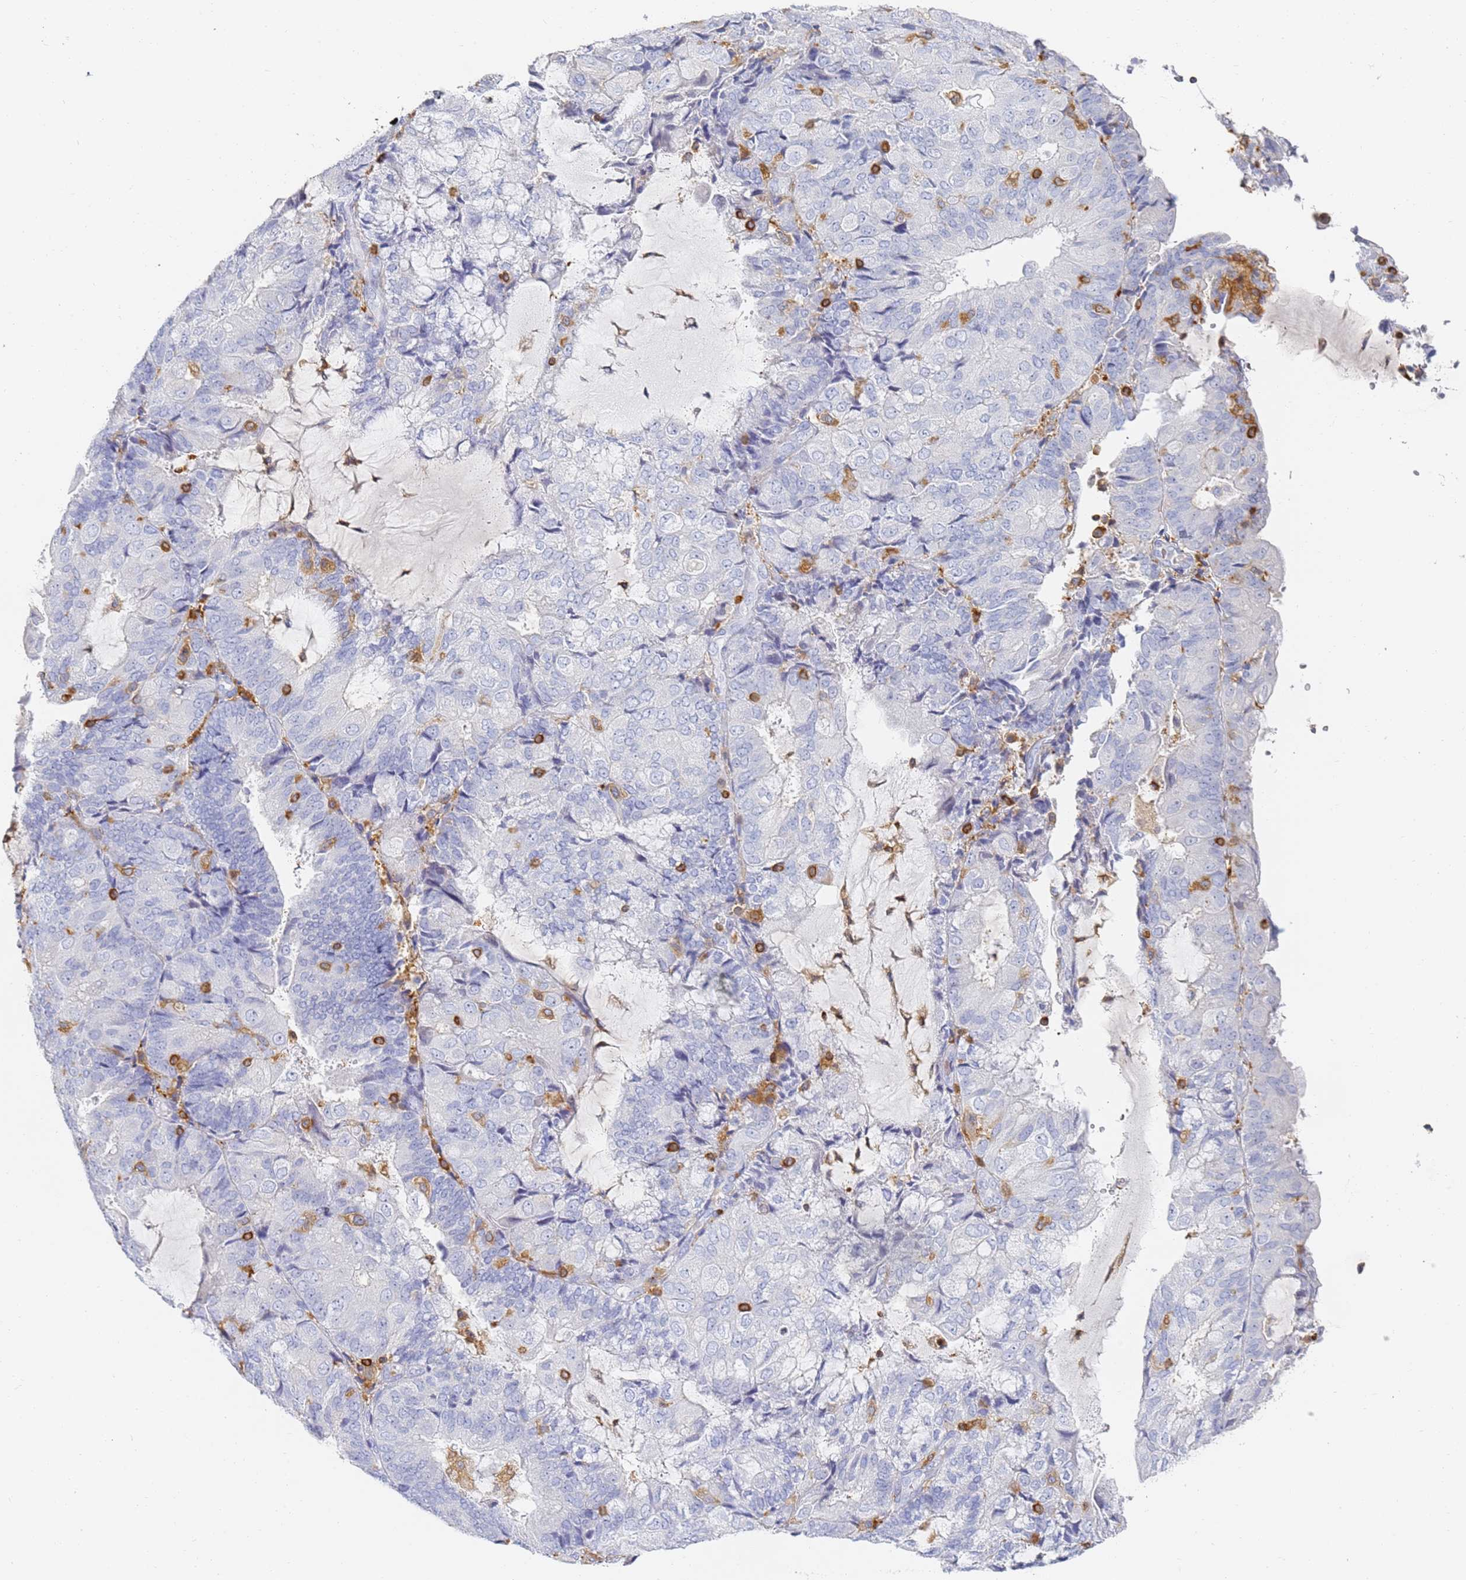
{"staining": {"intensity": "negative", "quantity": "none", "location": "none"}, "tissue": "endometrial cancer", "cell_type": "Tumor cells", "image_type": "cancer", "snomed": [{"axis": "morphology", "description": "Adenocarcinoma, NOS"}, {"axis": "topography", "description": "Endometrium"}], "caption": "The immunohistochemistry (IHC) histopathology image has no significant positivity in tumor cells of endometrial adenocarcinoma tissue. Nuclei are stained in blue.", "gene": "BIN2", "patient": {"sex": "female", "age": 81}}